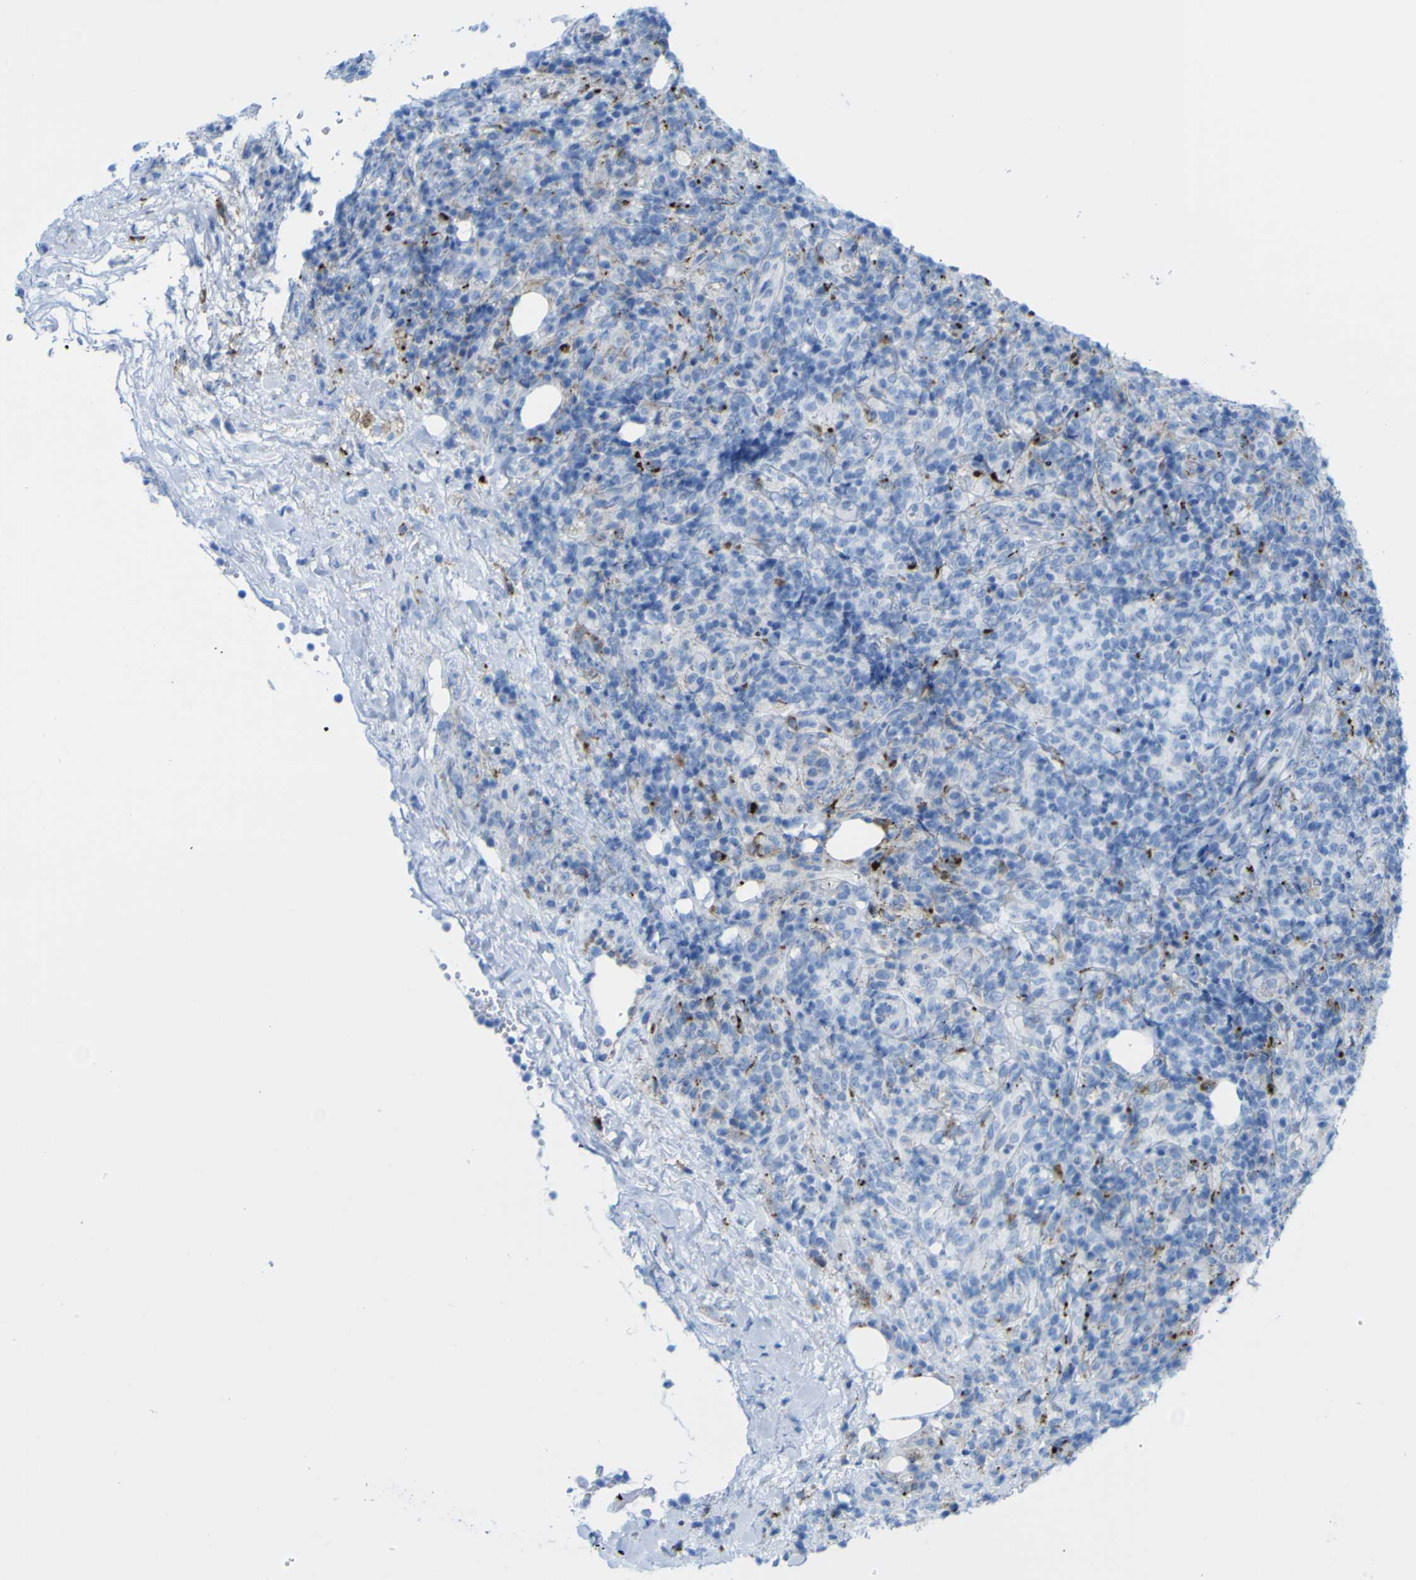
{"staining": {"intensity": "negative", "quantity": "none", "location": "none"}, "tissue": "lymphoma", "cell_type": "Tumor cells", "image_type": "cancer", "snomed": [{"axis": "morphology", "description": "Malignant lymphoma, non-Hodgkin's type, High grade"}, {"axis": "topography", "description": "Lymph node"}], "caption": "Tumor cells show no significant expression in malignant lymphoma, non-Hodgkin's type (high-grade).", "gene": "PLD3", "patient": {"sex": "female", "age": 76}}